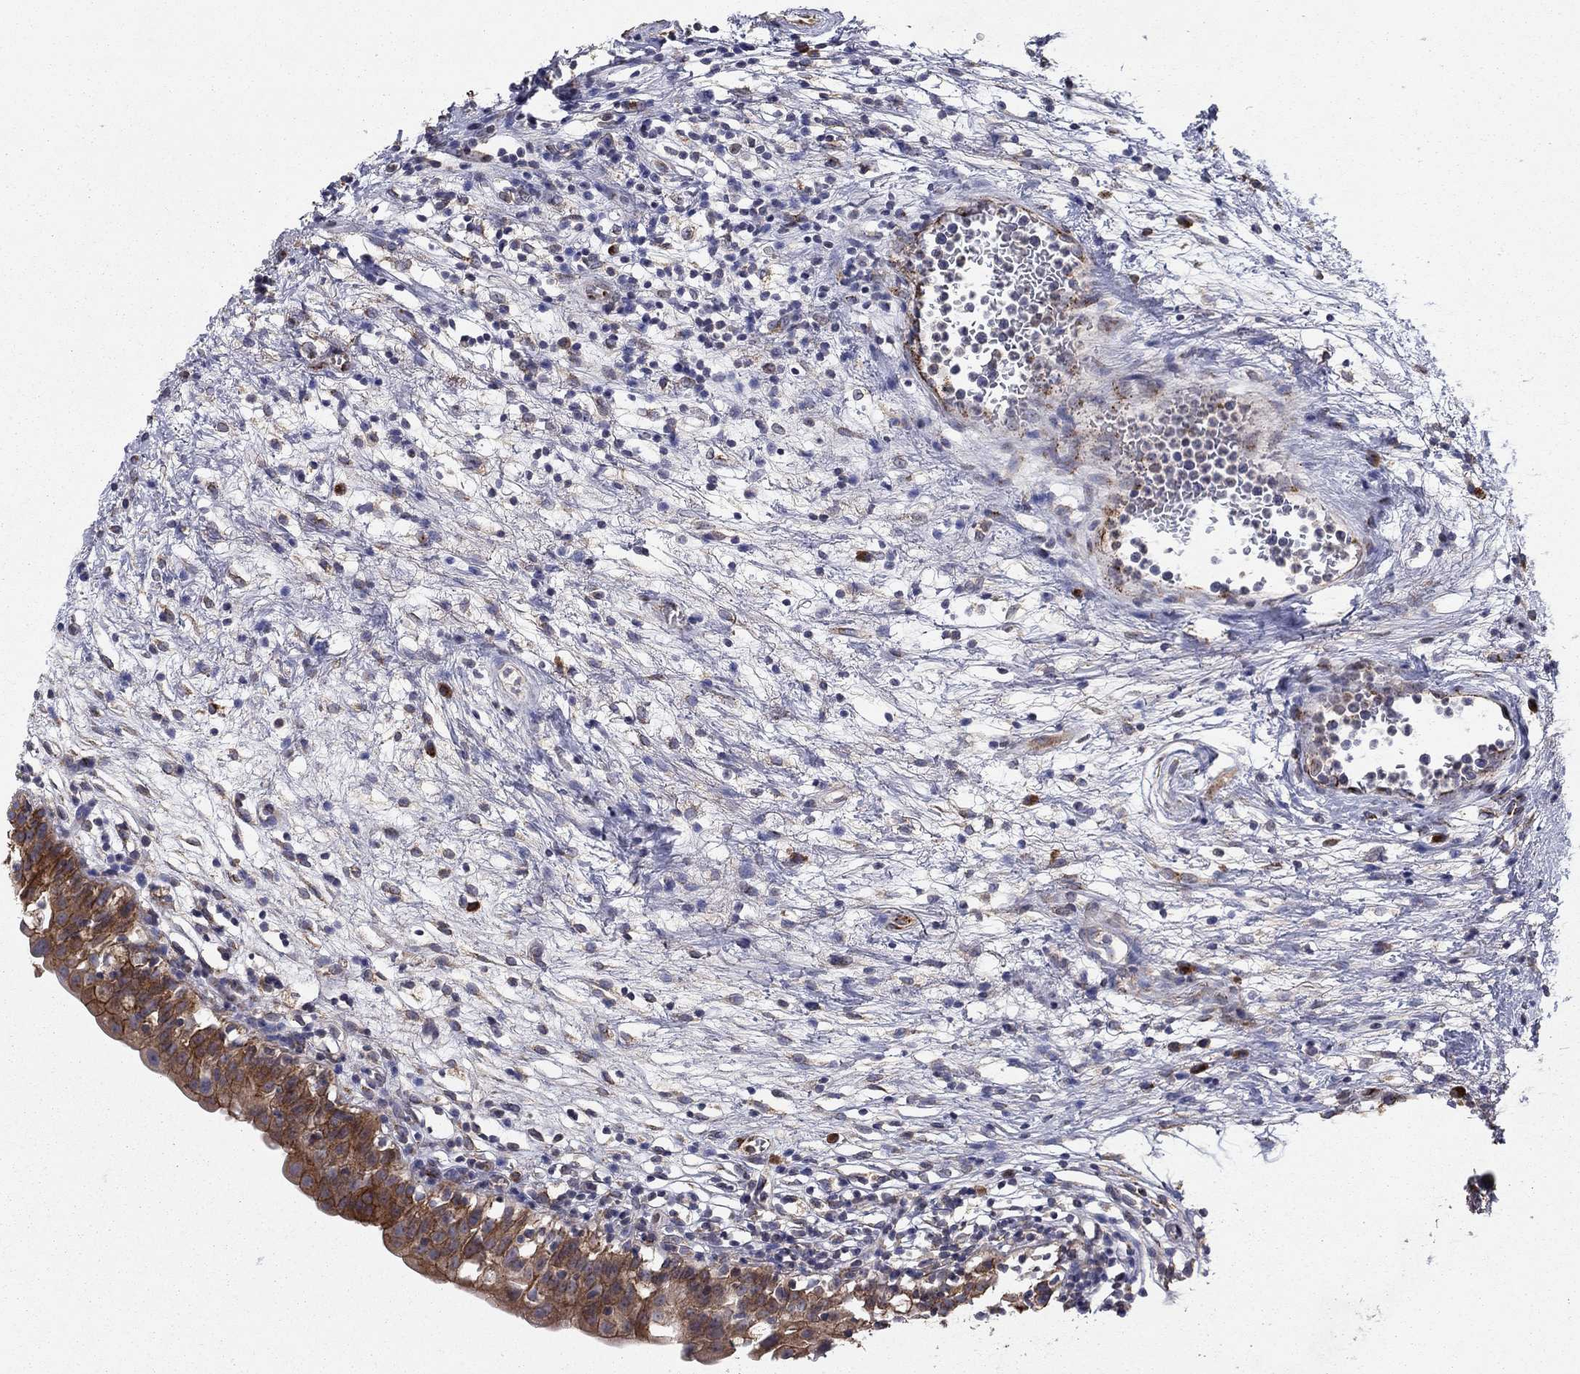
{"staining": {"intensity": "strong", "quantity": ">75%", "location": "cytoplasmic/membranous"}, "tissue": "urinary bladder", "cell_type": "Urothelial cells", "image_type": "normal", "snomed": [{"axis": "morphology", "description": "Normal tissue, NOS"}, {"axis": "topography", "description": "Urinary bladder"}], "caption": "IHC micrograph of unremarkable urinary bladder: urinary bladder stained using IHC exhibits high levels of strong protein expression localized specifically in the cytoplasmic/membranous of urothelial cells, appearing as a cytoplasmic/membranous brown color.", "gene": "YIF1A", "patient": {"sex": "male", "age": 76}}